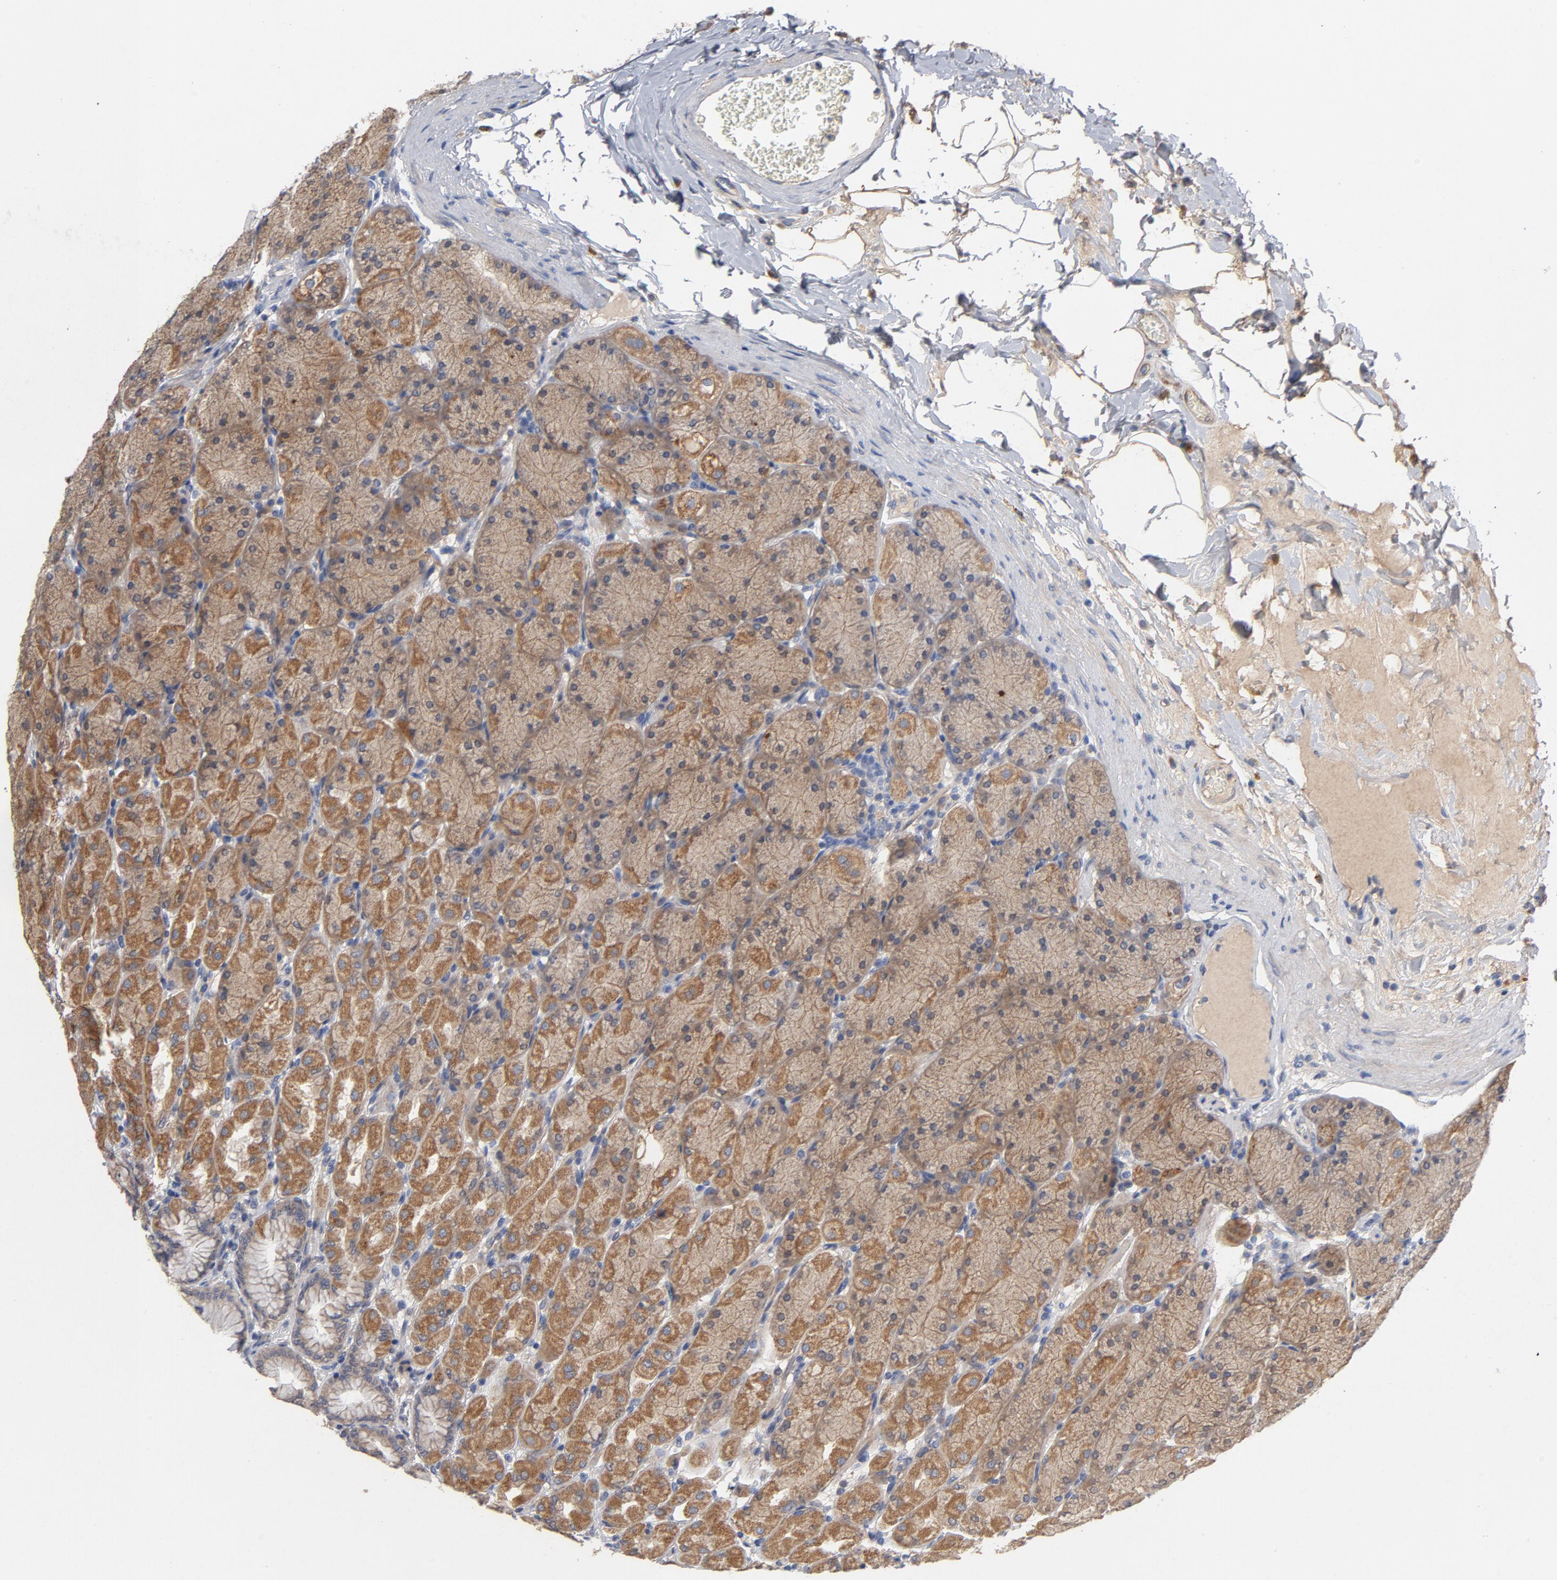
{"staining": {"intensity": "moderate", "quantity": ">75%", "location": "cytoplasmic/membranous"}, "tissue": "stomach", "cell_type": "Glandular cells", "image_type": "normal", "snomed": [{"axis": "morphology", "description": "Normal tissue, NOS"}, {"axis": "topography", "description": "Stomach, upper"}], "caption": "A high-resolution image shows immunohistochemistry (IHC) staining of normal stomach, which exhibits moderate cytoplasmic/membranous staining in about >75% of glandular cells.", "gene": "CCDC134", "patient": {"sex": "female", "age": 56}}